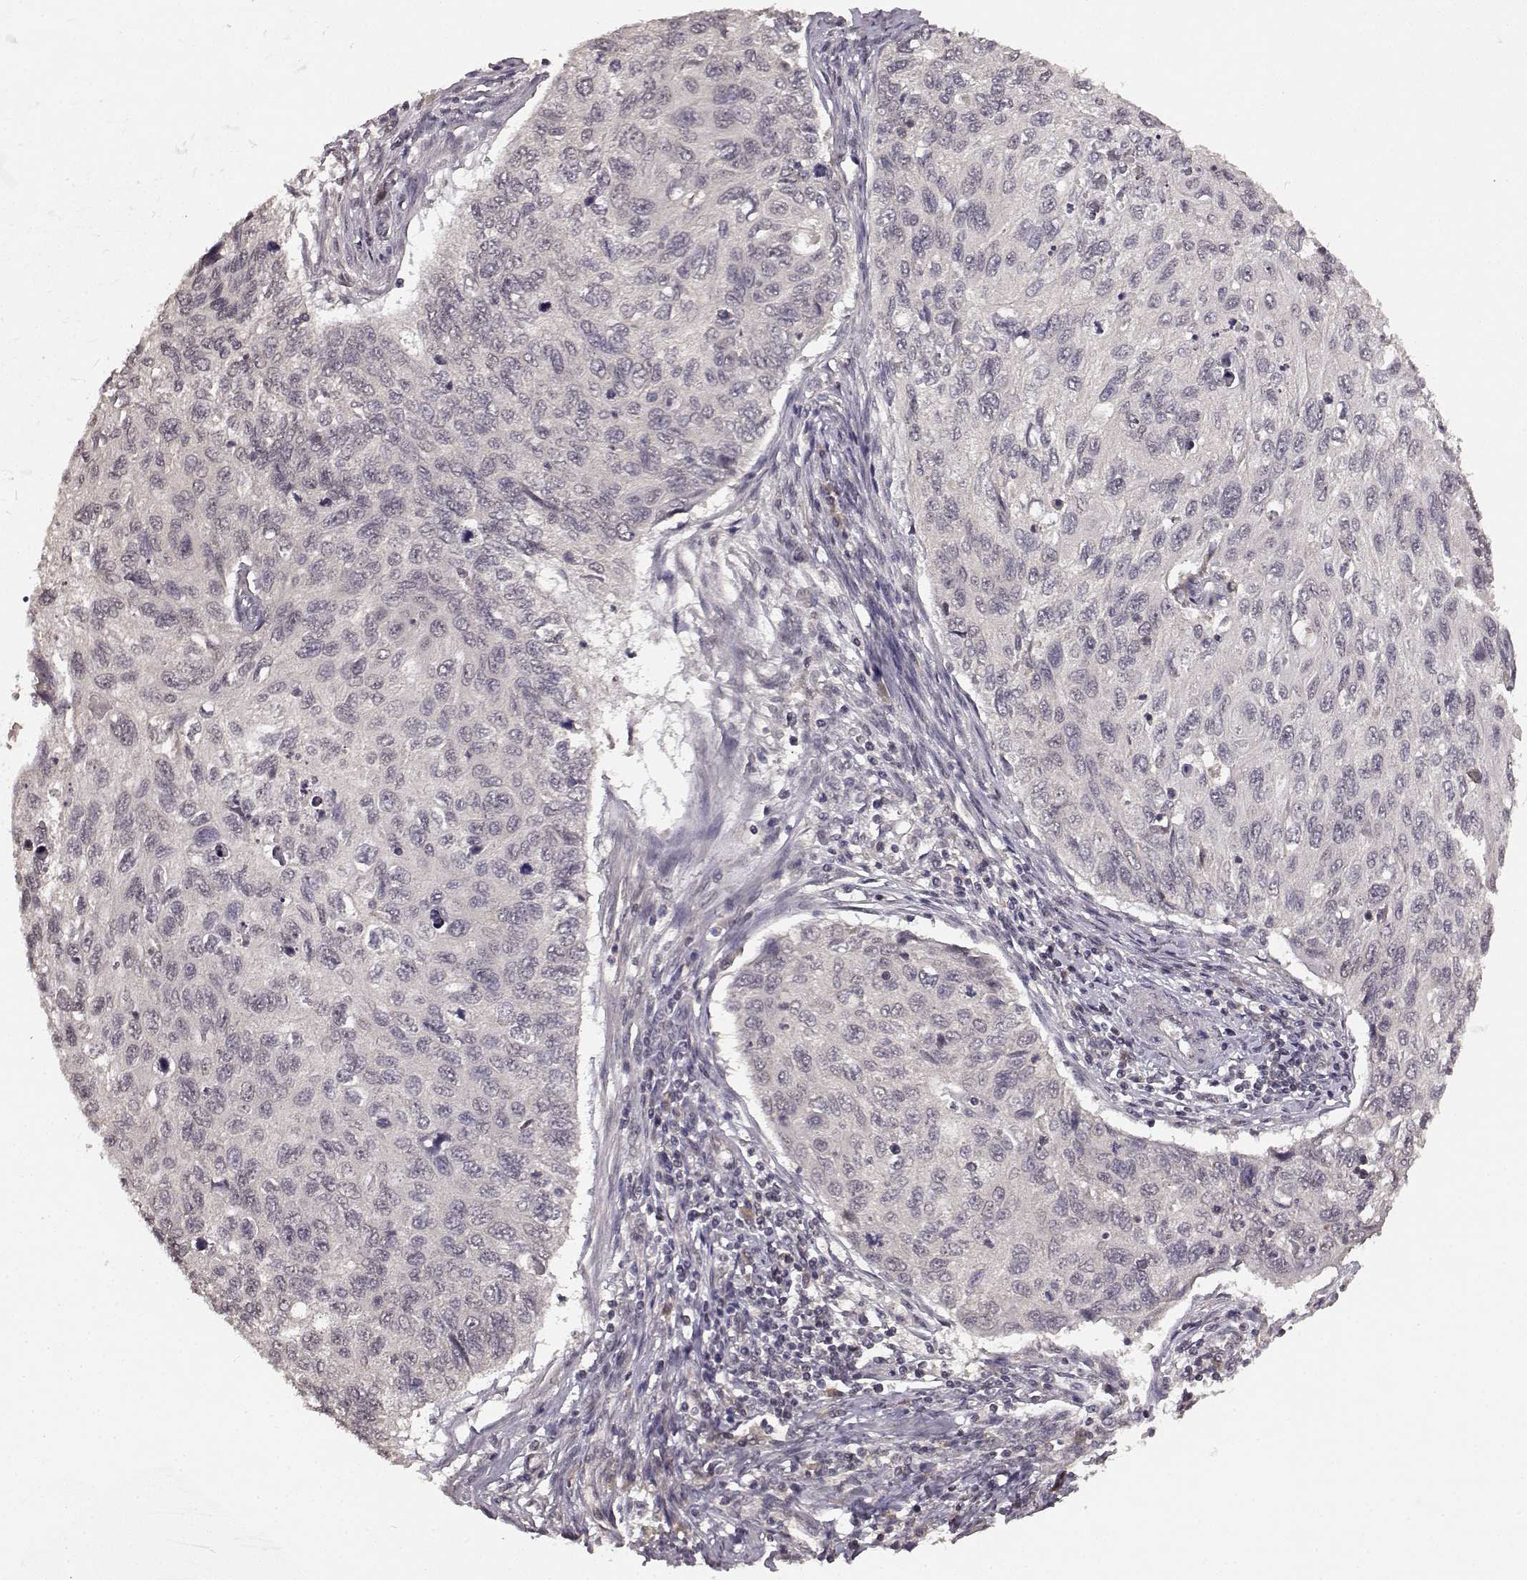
{"staining": {"intensity": "negative", "quantity": "none", "location": "none"}, "tissue": "cervical cancer", "cell_type": "Tumor cells", "image_type": "cancer", "snomed": [{"axis": "morphology", "description": "Squamous cell carcinoma, NOS"}, {"axis": "topography", "description": "Cervix"}], "caption": "Tumor cells are negative for brown protein staining in squamous cell carcinoma (cervical).", "gene": "NTRK2", "patient": {"sex": "female", "age": 70}}